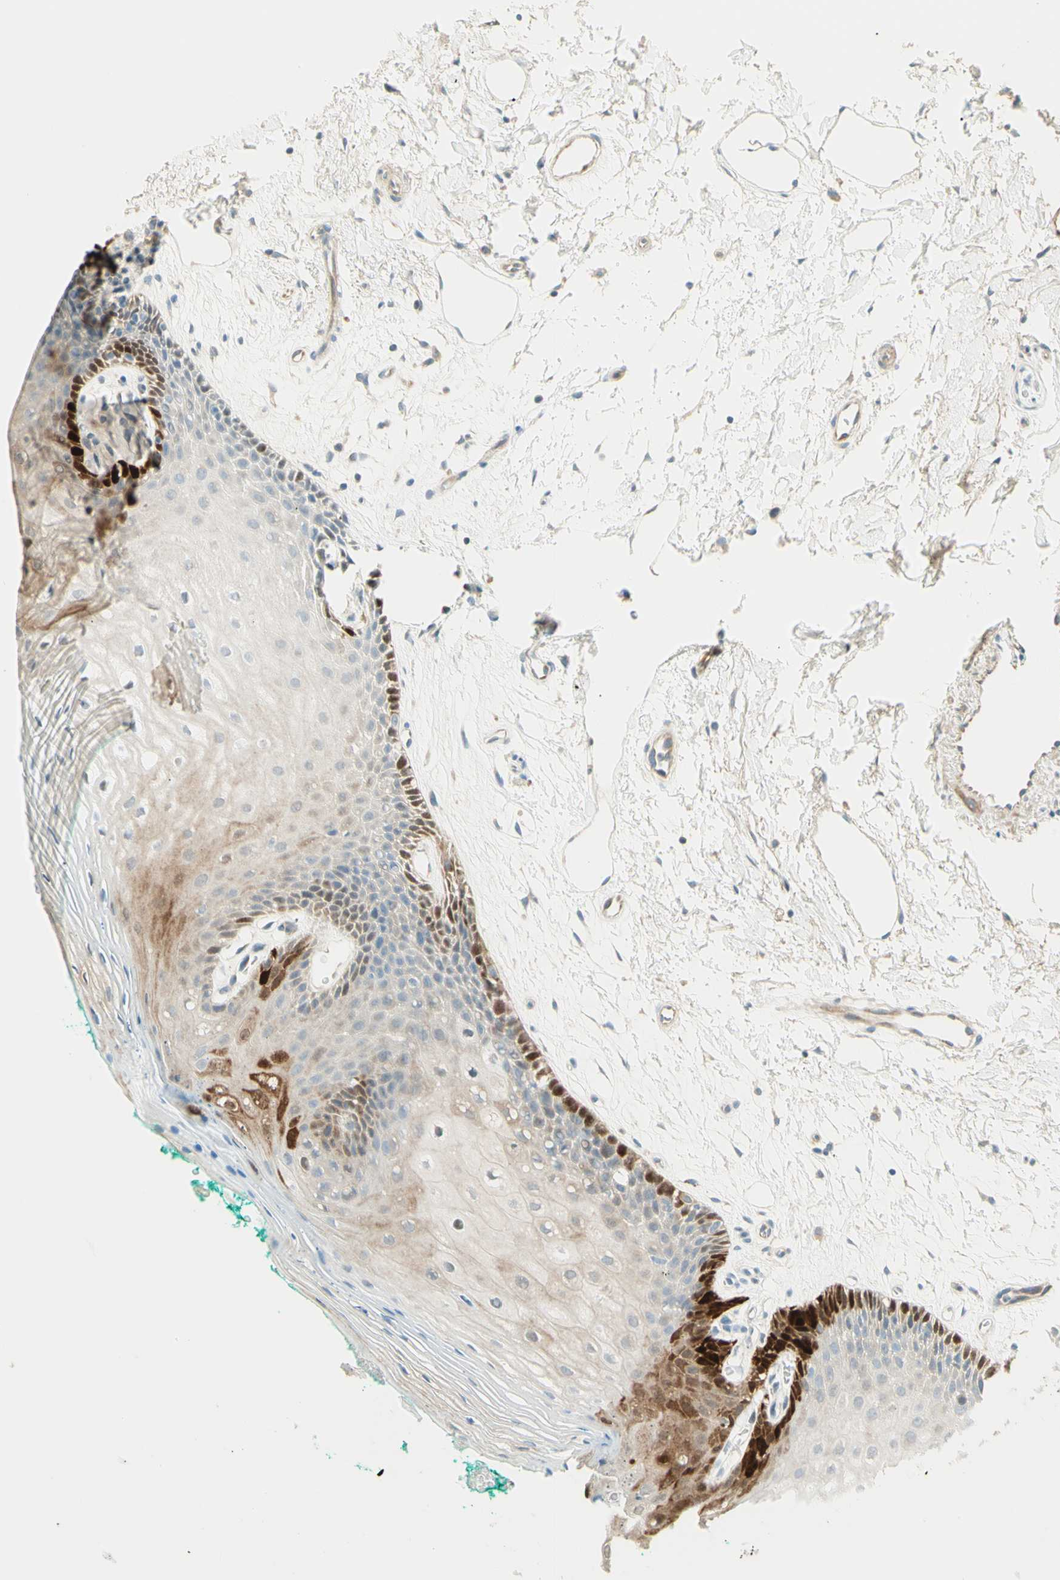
{"staining": {"intensity": "strong", "quantity": "<25%", "location": "cytoplasmic/membranous,nuclear"}, "tissue": "oral mucosa", "cell_type": "Squamous epithelial cells", "image_type": "normal", "snomed": [{"axis": "morphology", "description": "Normal tissue, NOS"}, {"axis": "topography", "description": "Skeletal muscle"}, {"axis": "topography", "description": "Oral tissue"}, {"axis": "topography", "description": "Peripheral nerve tissue"}], "caption": "High-power microscopy captured an IHC photomicrograph of unremarkable oral mucosa, revealing strong cytoplasmic/membranous,nuclear expression in about <25% of squamous epithelial cells. Using DAB (brown) and hematoxylin (blue) stains, captured at high magnification using brightfield microscopy.", "gene": "PROM1", "patient": {"sex": "female", "age": 84}}